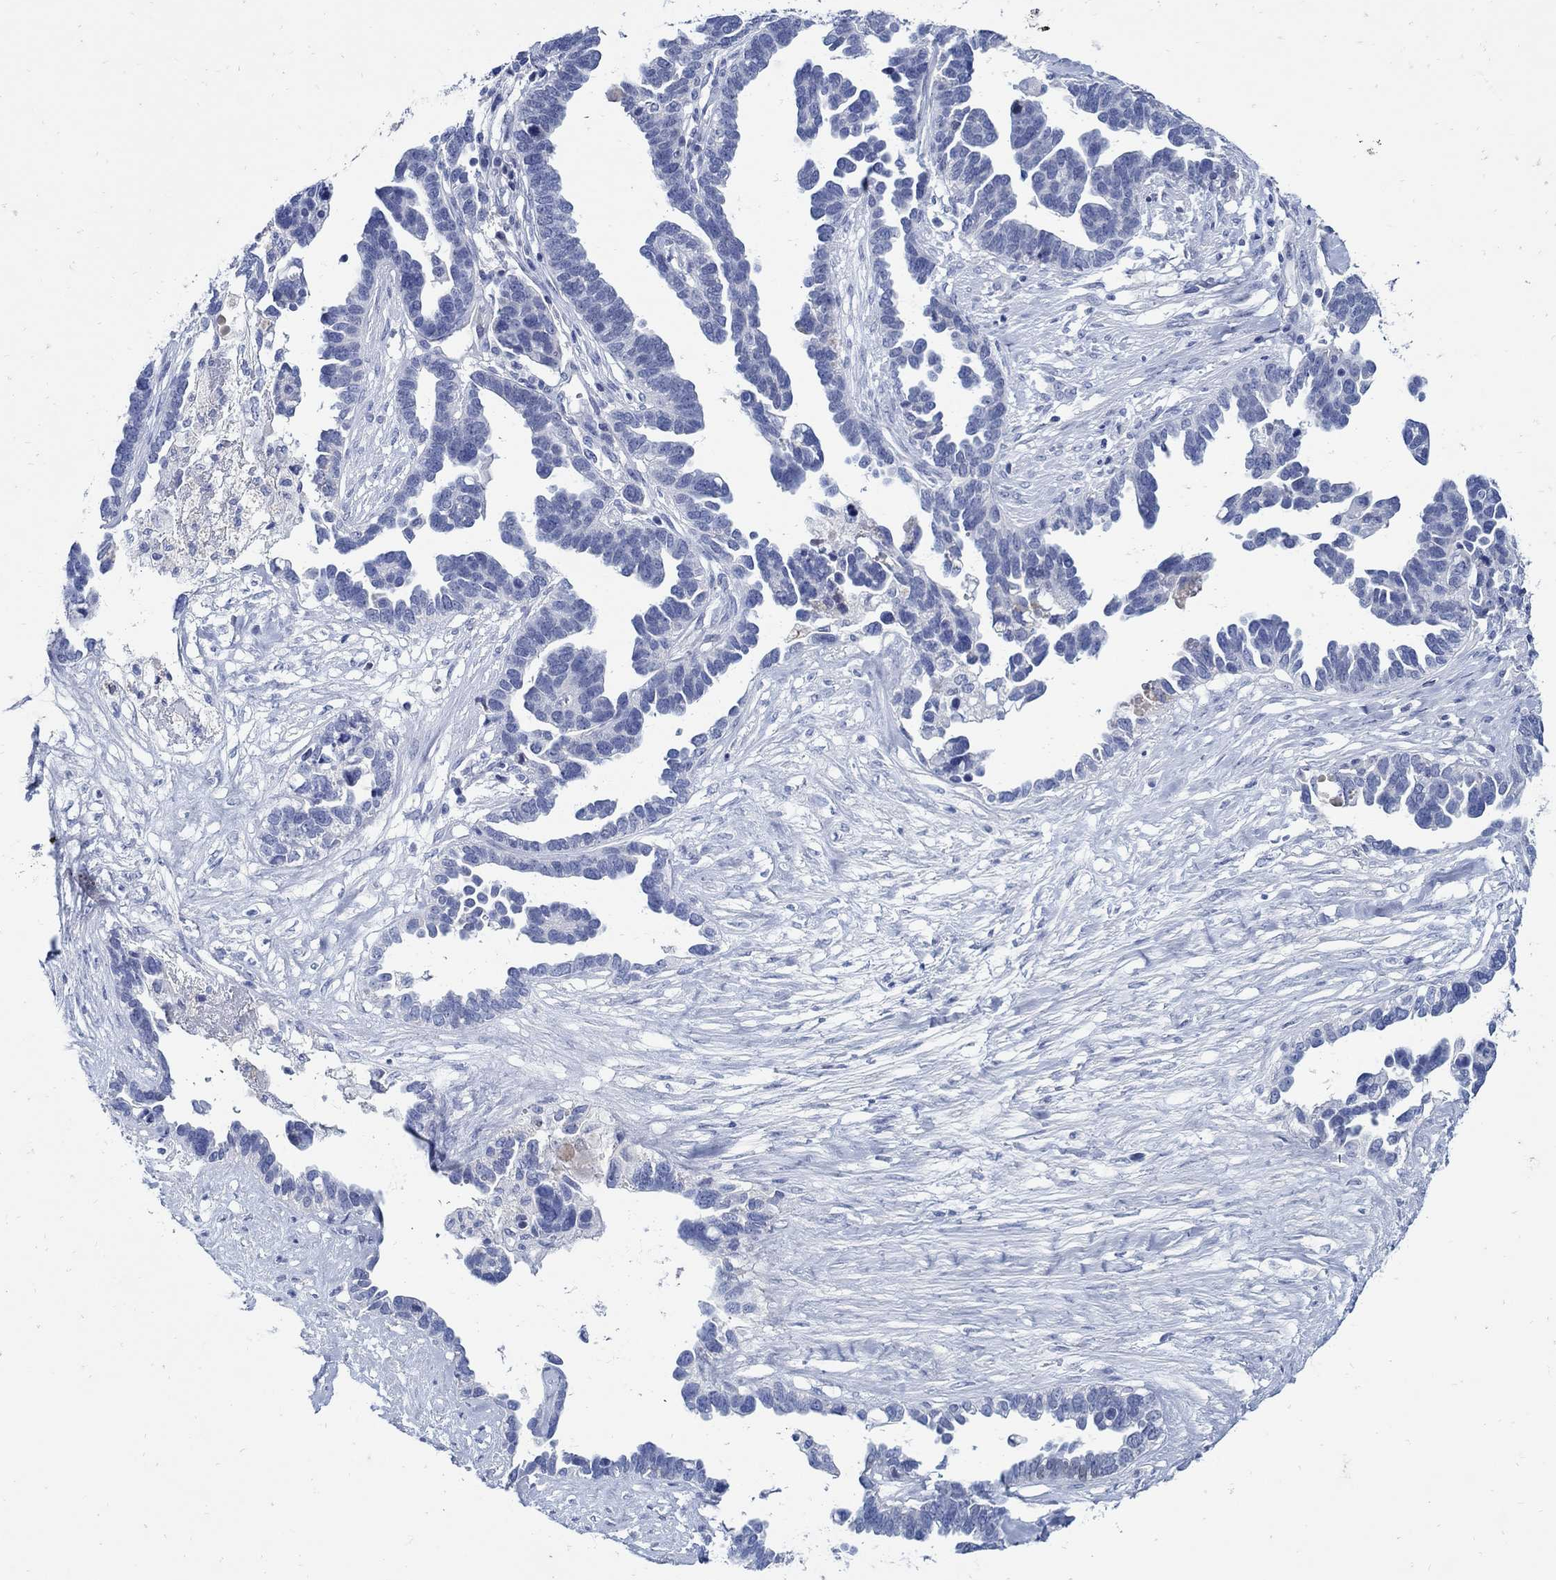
{"staining": {"intensity": "negative", "quantity": "none", "location": "none"}, "tissue": "ovarian cancer", "cell_type": "Tumor cells", "image_type": "cancer", "snomed": [{"axis": "morphology", "description": "Cystadenocarcinoma, serous, NOS"}, {"axis": "topography", "description": "Ovary"}], "caption": "DAB (3,3'-diaminobenzidine) immunohistochemical staining of ovarian serous cystadenocarcinoma displays no significant expression in tumor cells.", "gene": "PAX9", "patient": {"sex": "female", "age": 54}}